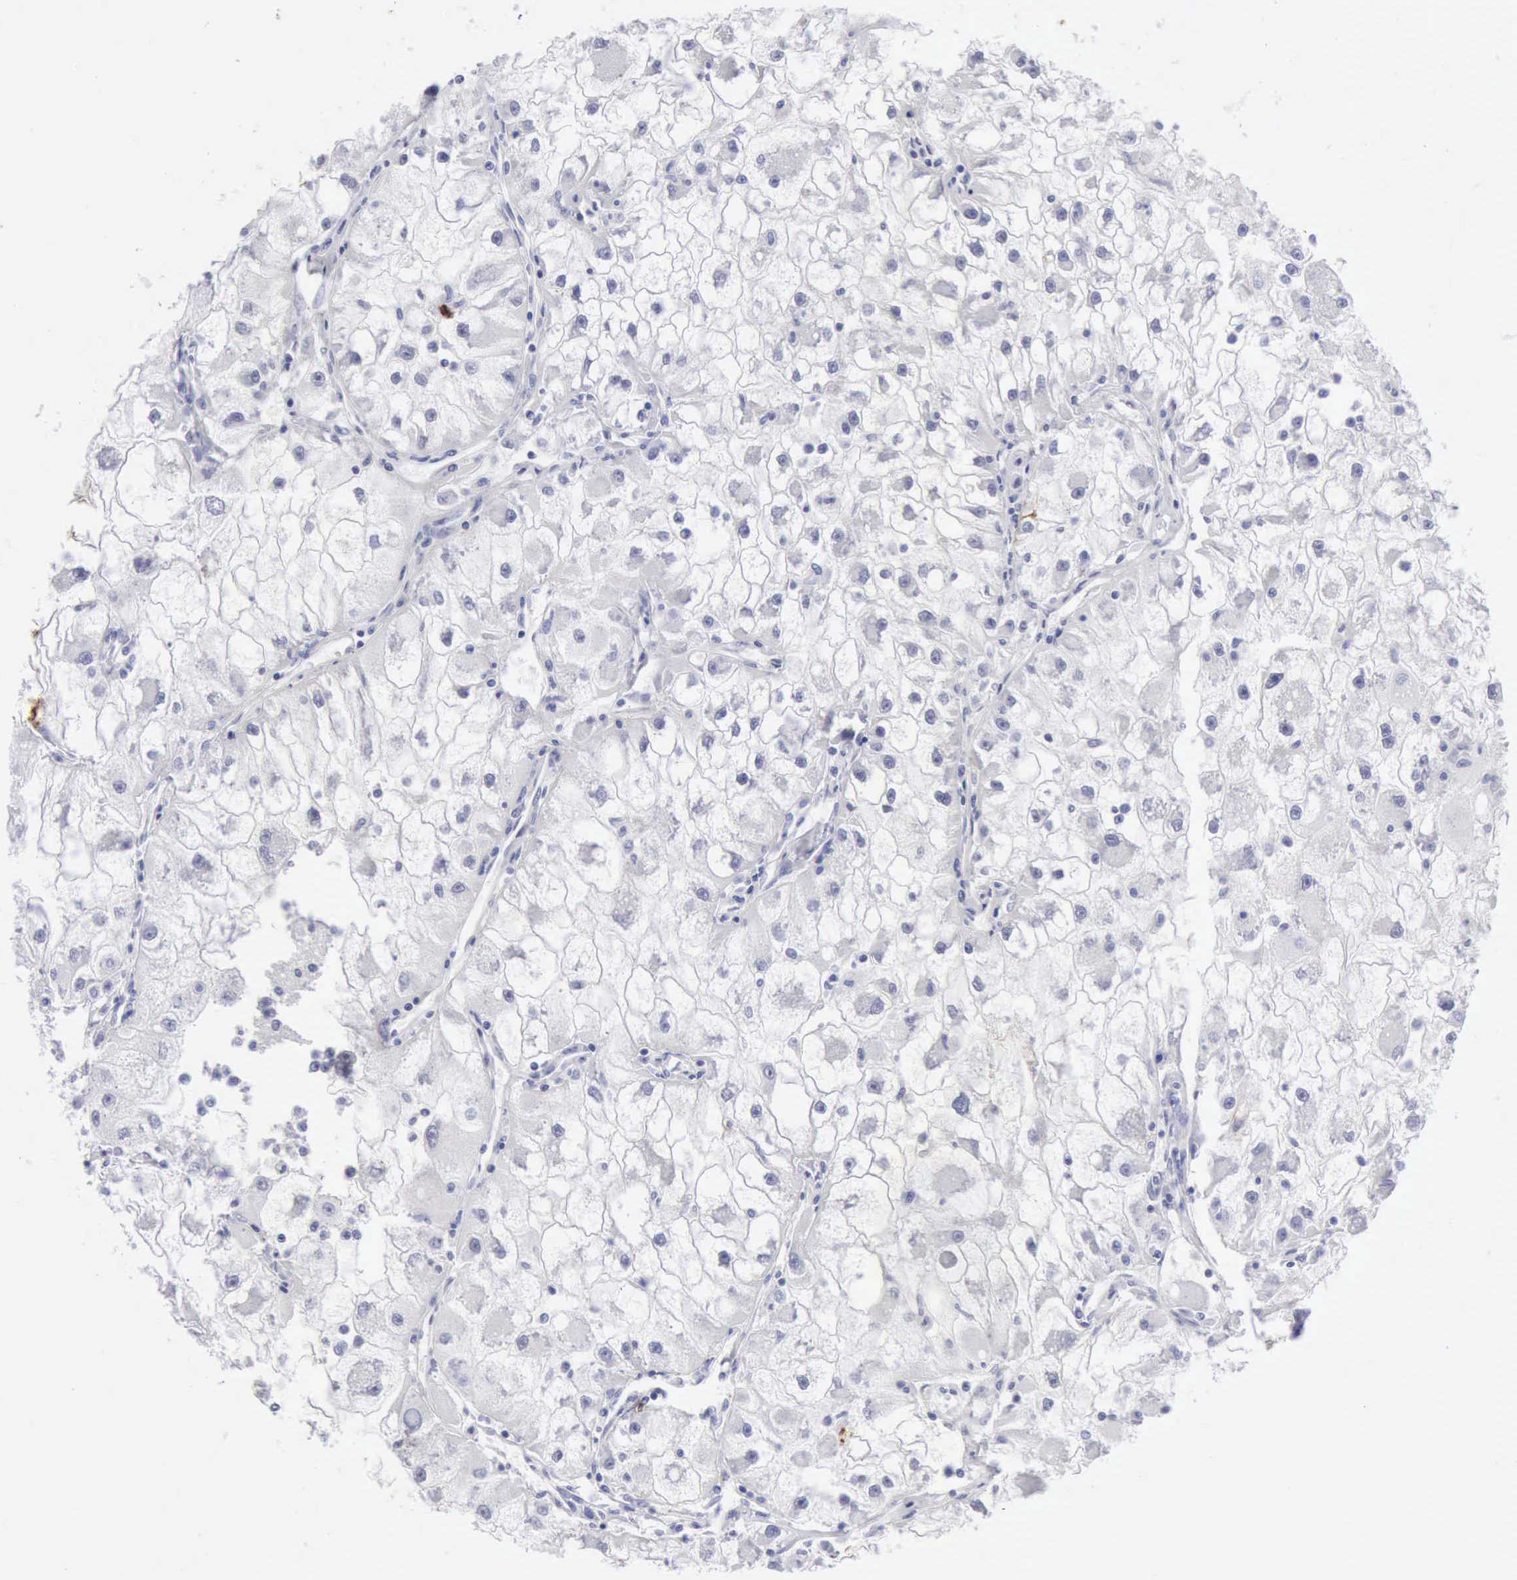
{"staining": {"intensity": "negative", "quantity": "none", "location": "none"}, "tissue": "renal cancer", "cell_type": "Tumor cells", "image_type": "cancer", "snomed": [{"axis": "morphology", "description": "Adenocarcinoma, NOS"}, {"axis": "topography", "description": "Kidney"}], "caption": "This is an IHC histopathology image of renal adenocarcinoma. There is no expression in tumor cells.", "gene": "NCAM1", "patient": {"sex": "female", "age": 73}}